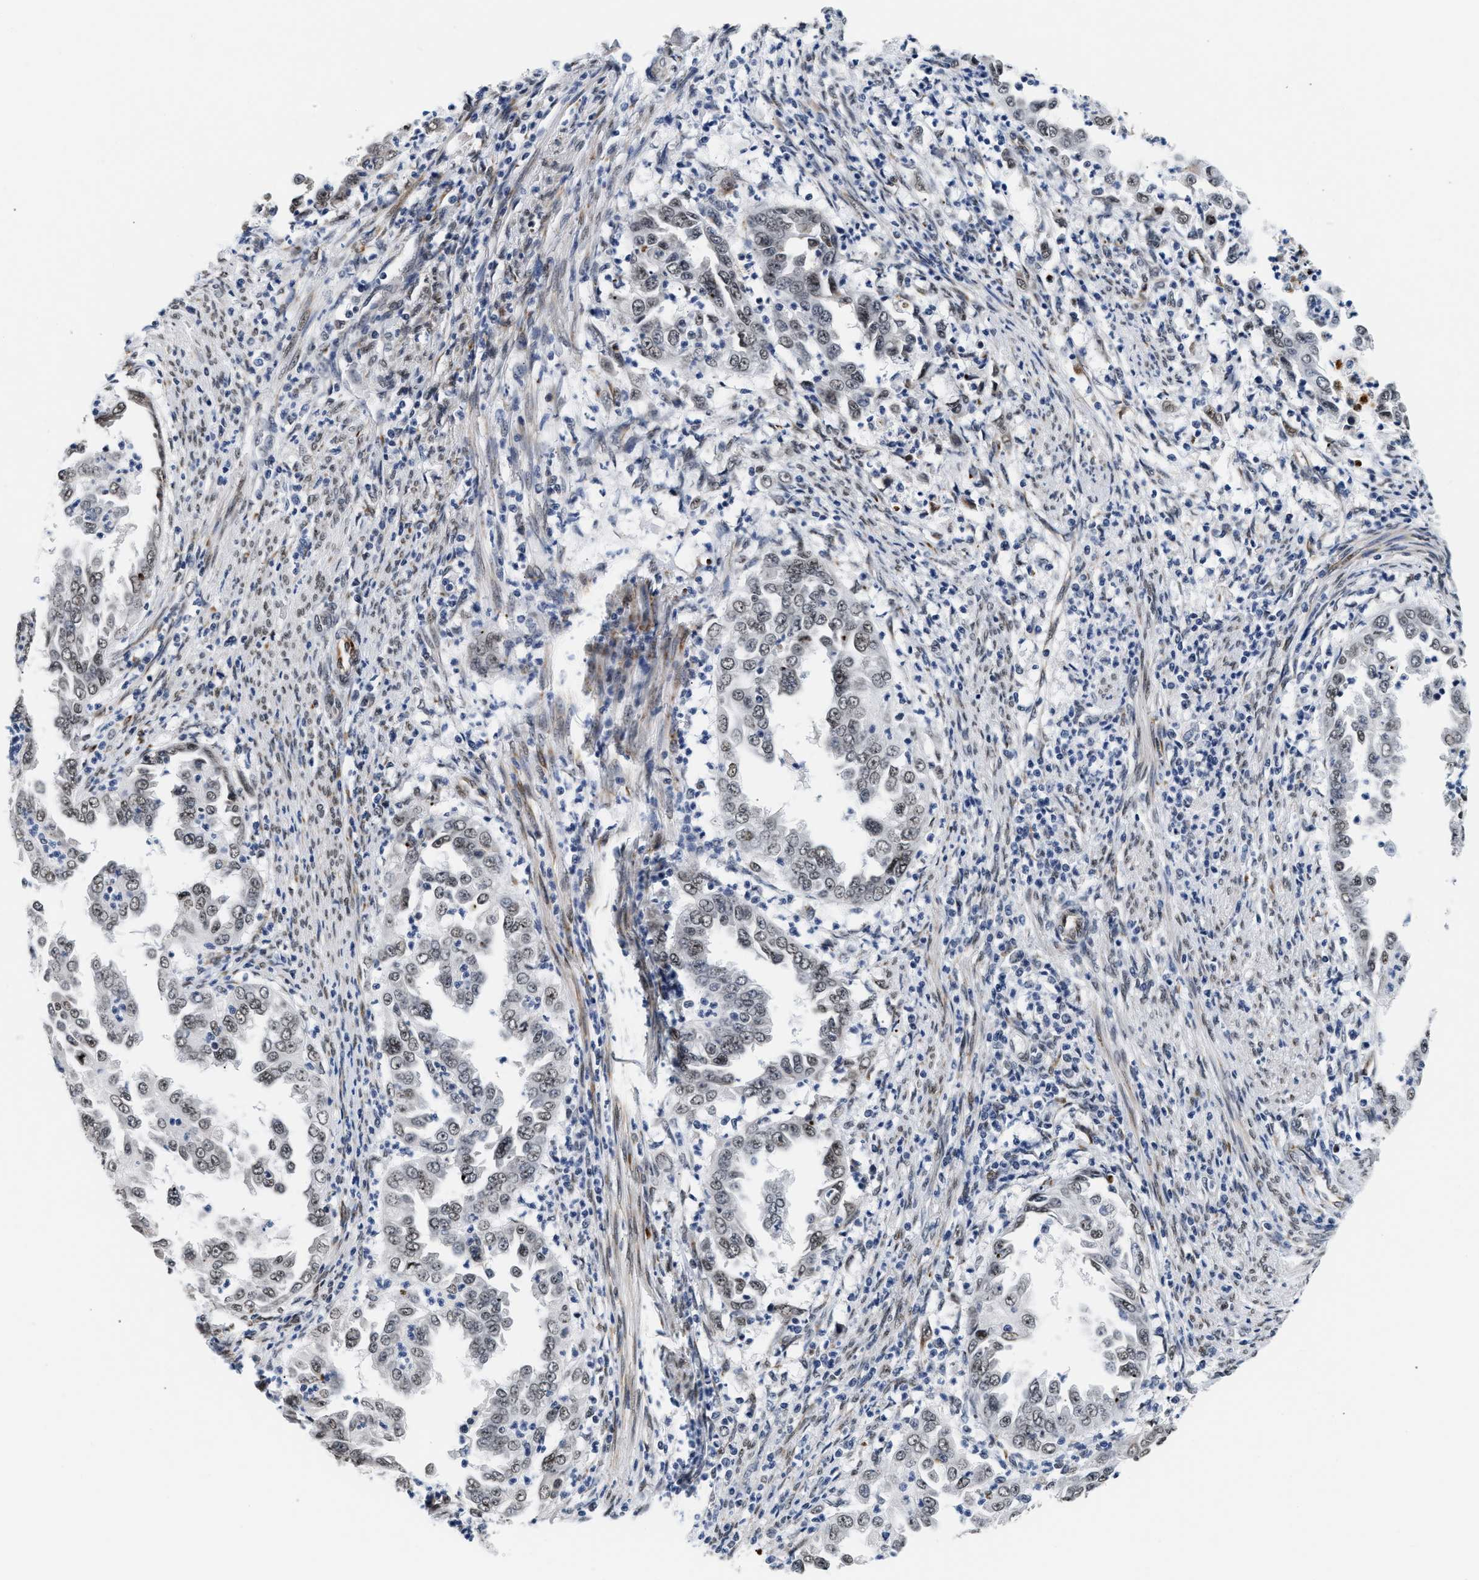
{"staining": {"intensity": "weak", "quantity": "25%-75%", "location": "nuclear"}, "tissue": "endometrial cancer", "cell_type": "Tumor cells", "image_type": "cancer", "snomed": [{"axis": "morphology", "description": "Adenocarcinoma, NOS"}, {"axis": "topography", "description": "Endometrium"}], "caption": "A low amount of weak nuclear staining is present in approximately 25%-75% of tumor cells in adenocarcinoma (endometrial) tissue.", "gene": "THOC1", "patient": {"sex": "female", "age": 85}}